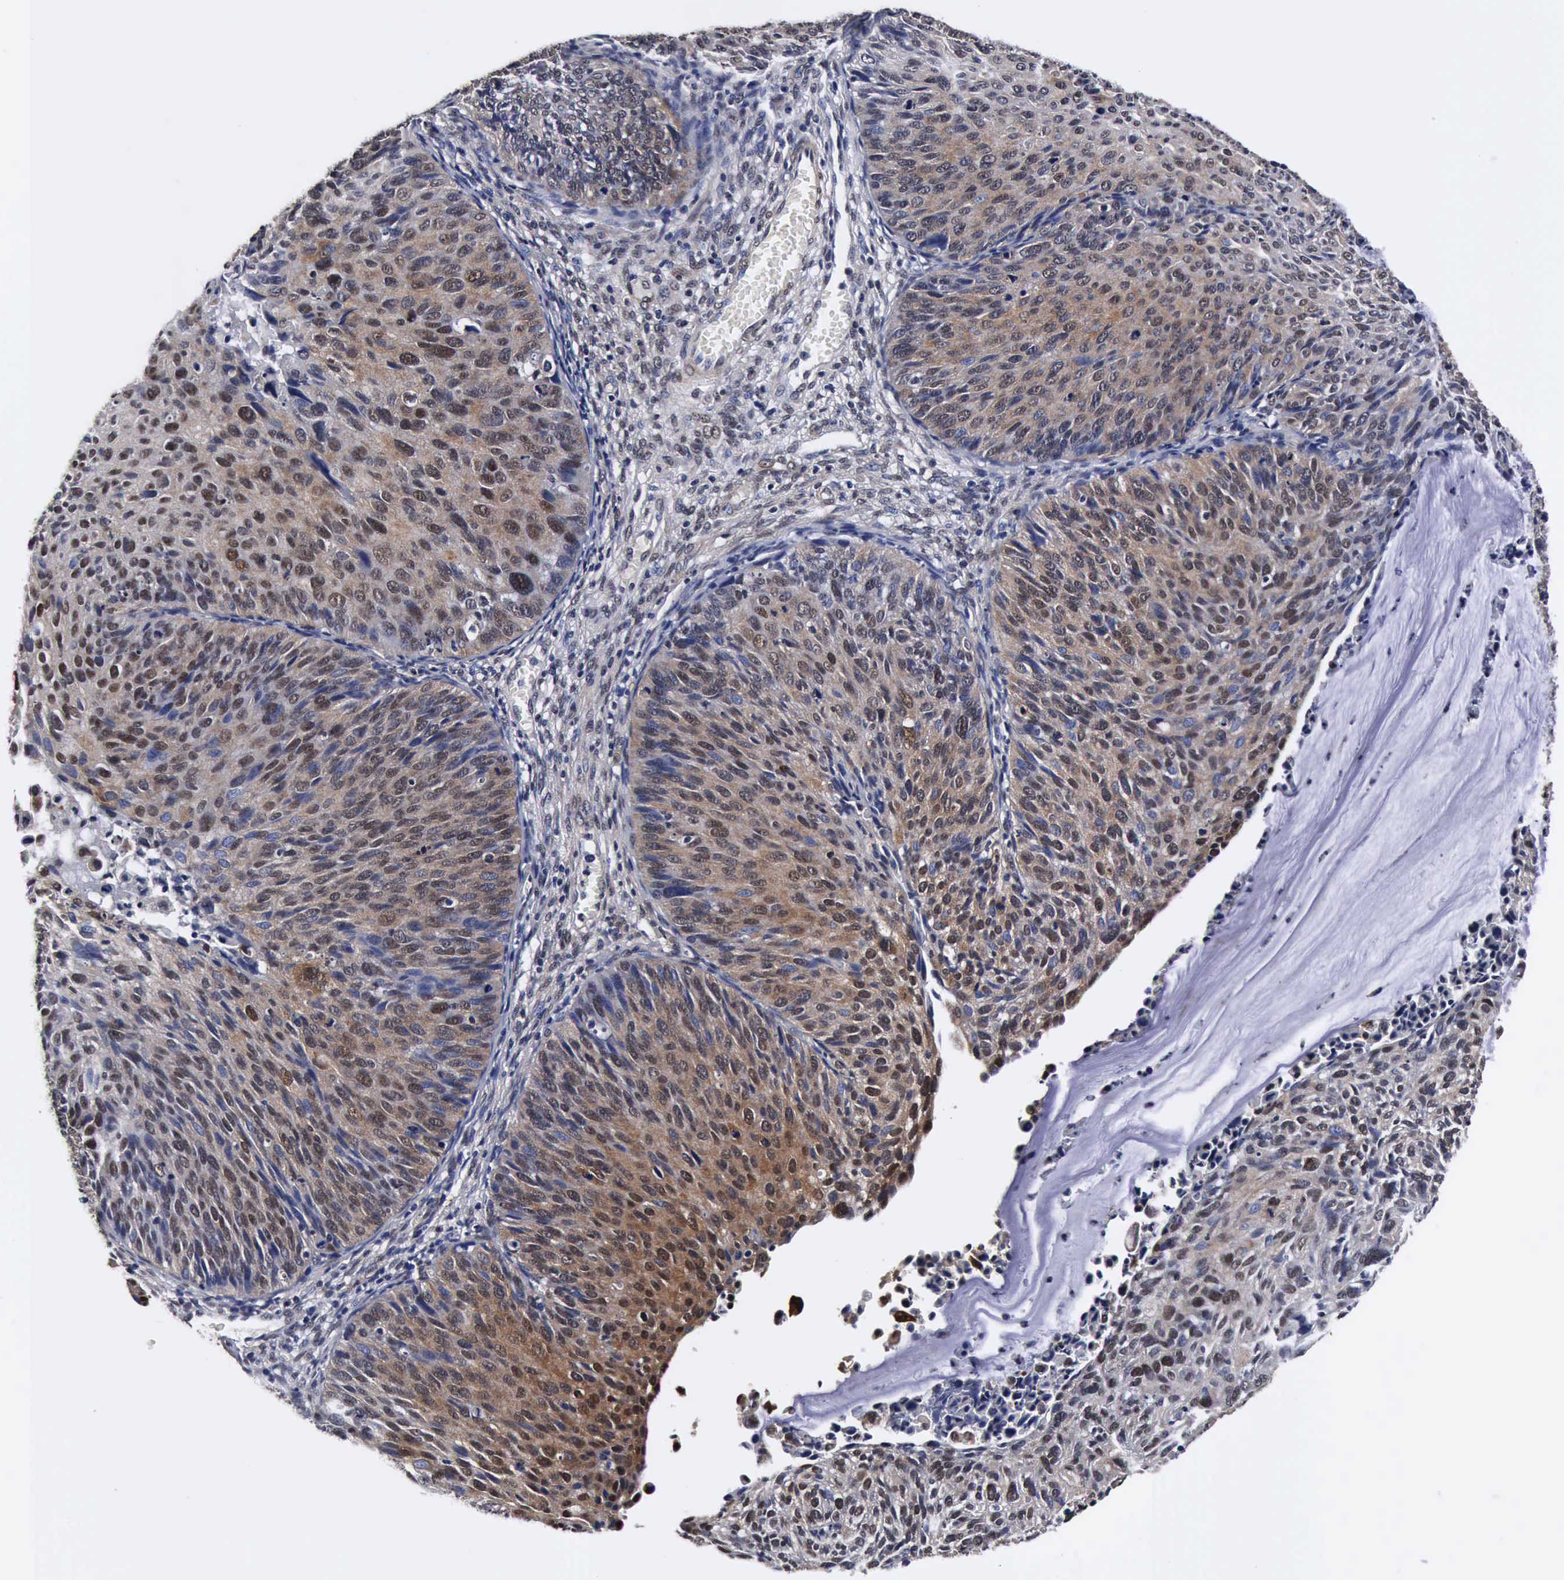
{"staining": {"intensity": "weak", "quantity": ">75%", "location": "cytoplasmic/membranous,nuclear"}, "tissue": "cervical cancer", "cell_type": "Tumor cells", "image_type": "cancer", "snomed": [{"axis": "morphology", "description": "Squamous cell carcinoma, NOS"}, {"axis": "topography", "description": "Cervix"}], "caption": "This is a micrograph of IHC staining of cervical squamous cell carcinoma, which shows weak staining in the cytoplasmic/membranous and nuclear of tumor cells.", "gene": "UBC", "patient": {"sex": "female", "age": 36}}